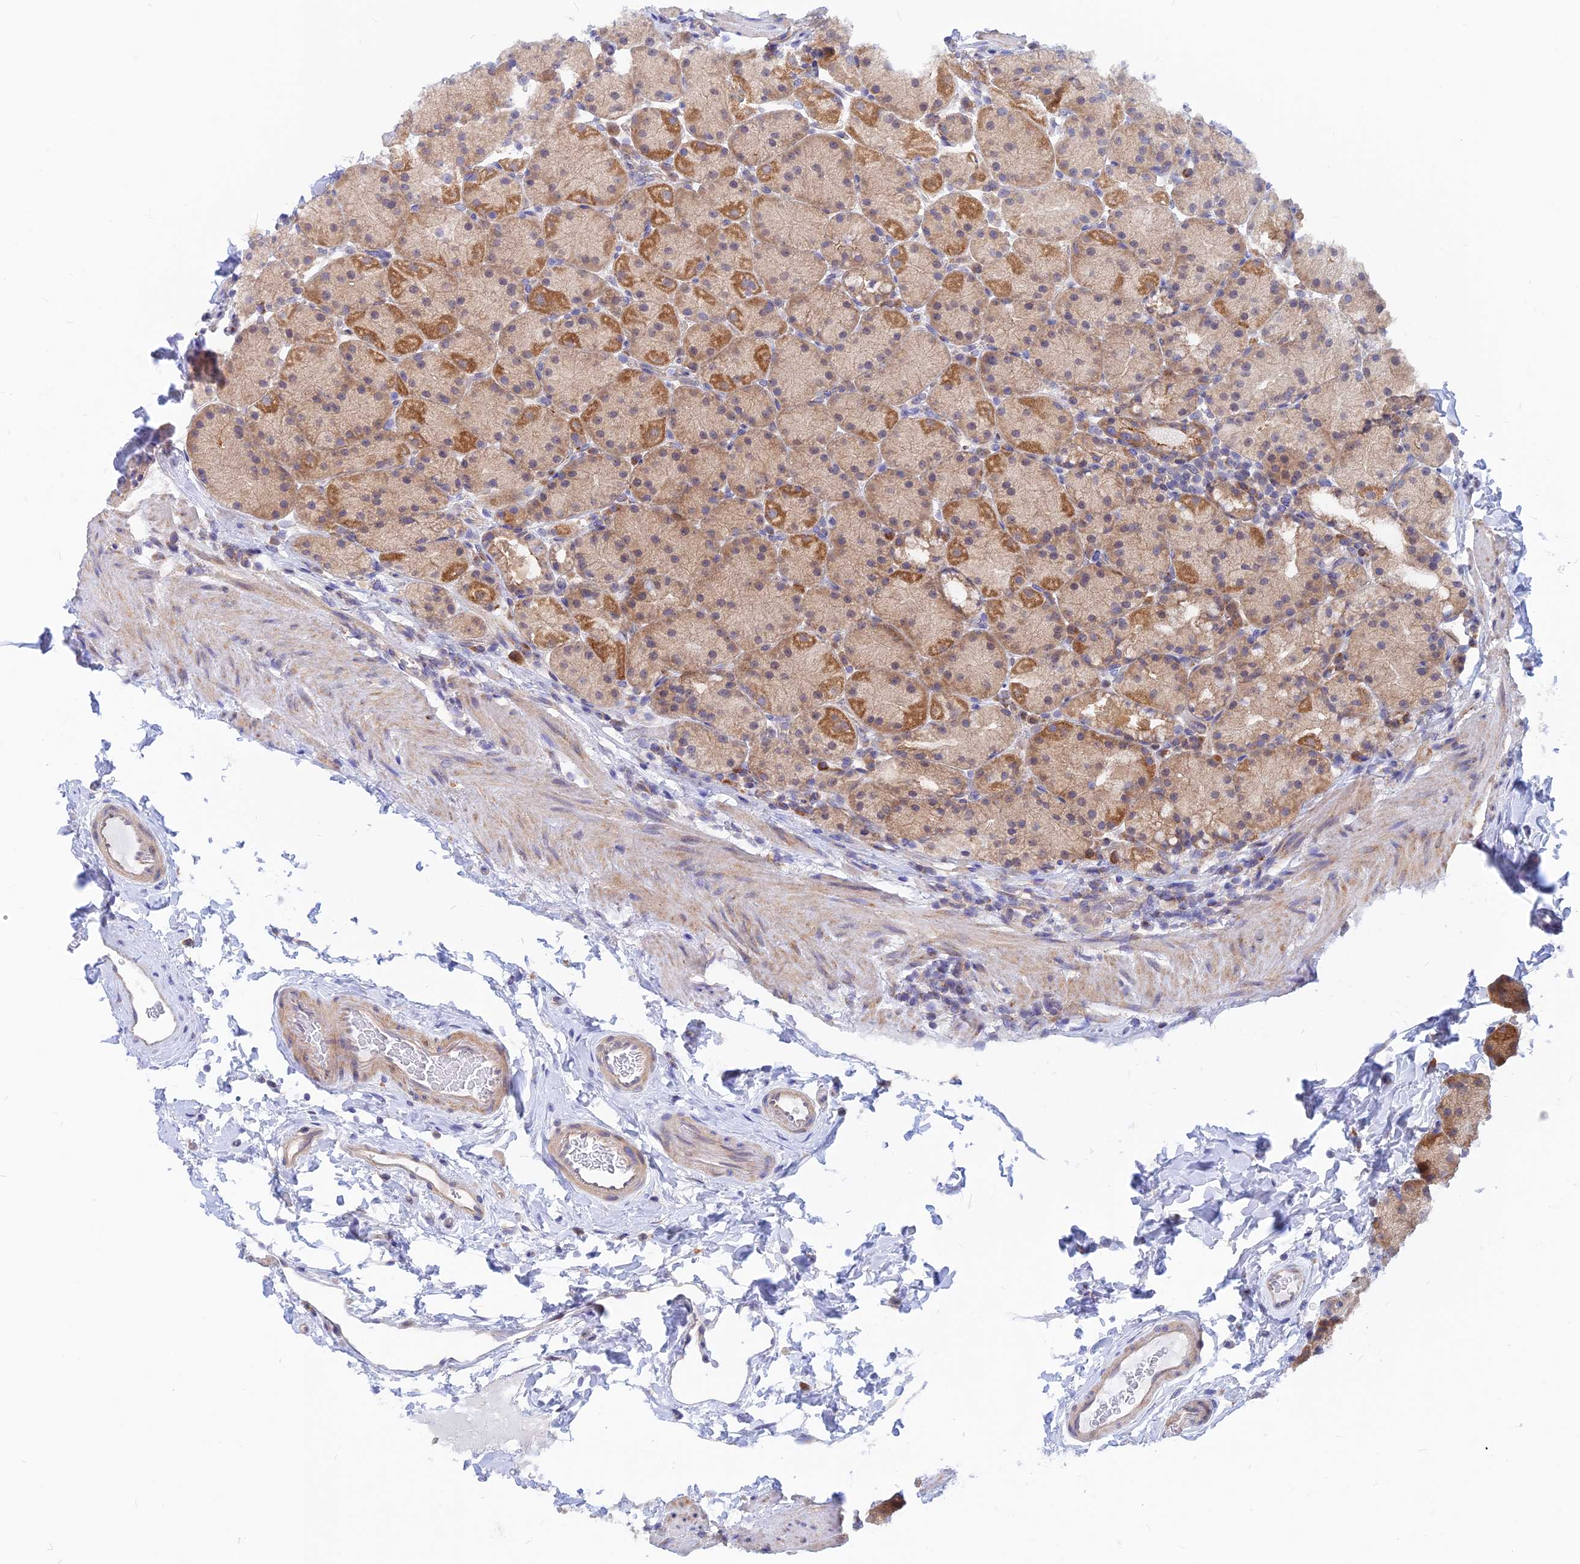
{"staining": {"intensity": "moderate", "quantity": ">75%", "location": "cytoplasmic/membranous"}, "tissue": "stomach", "cell_type": "Glandular cells", "image_type": "normal", "snomed": [{"axis": "morphology", "description": "Normal tissue, NOS"}, {"axis": "topography", "description": "Stomach, upper"}, {"axis": "topography", "description": "Stomach, lower"}], "caption": "Stomach stained with DAB immunohistochemistry reveals medium levels of moderate cytoplasmic/membranous positivity in about >75% of glandular cells.", "gene": "DNAJC16", "patient": {"sex": "male", "age": 67}}